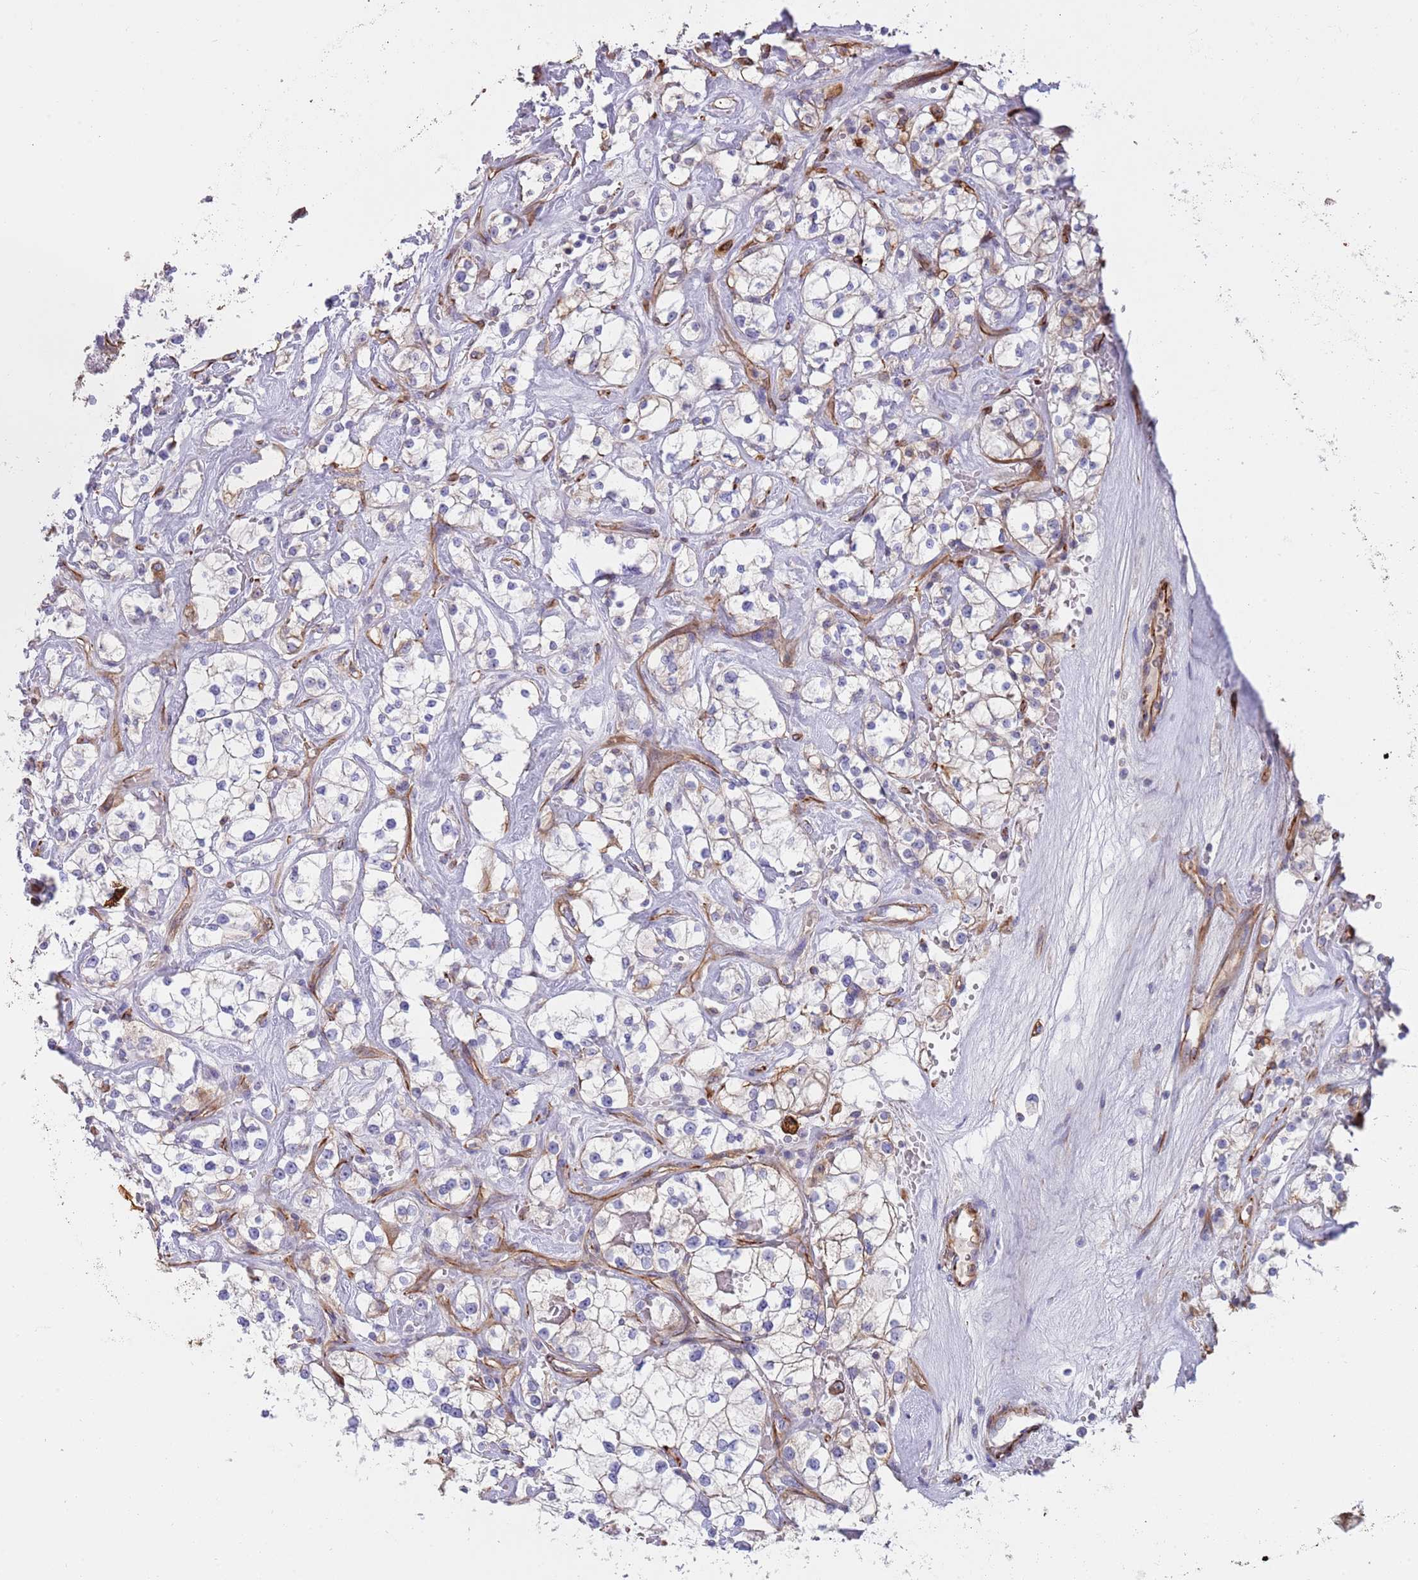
{"staining": {"intensity": "negative", "quantity": "none", "location": "none"}, "tissue": "renal cancer", "cell_type": "Tumor cells", "image_type": "cancer", "snomed": [{"axis": "morphology", "description": "Adenocarcinoma, NOS"}, {"axis": "topography", "description": "Kidney"}], "caption": "Immunohistochemistry image of renal adenocarcinoma stained for a protein (brown), which shows no staining in tumor cells.", "gene": "MOGAT1", "patient": {"sex": "male", "age": 77}}